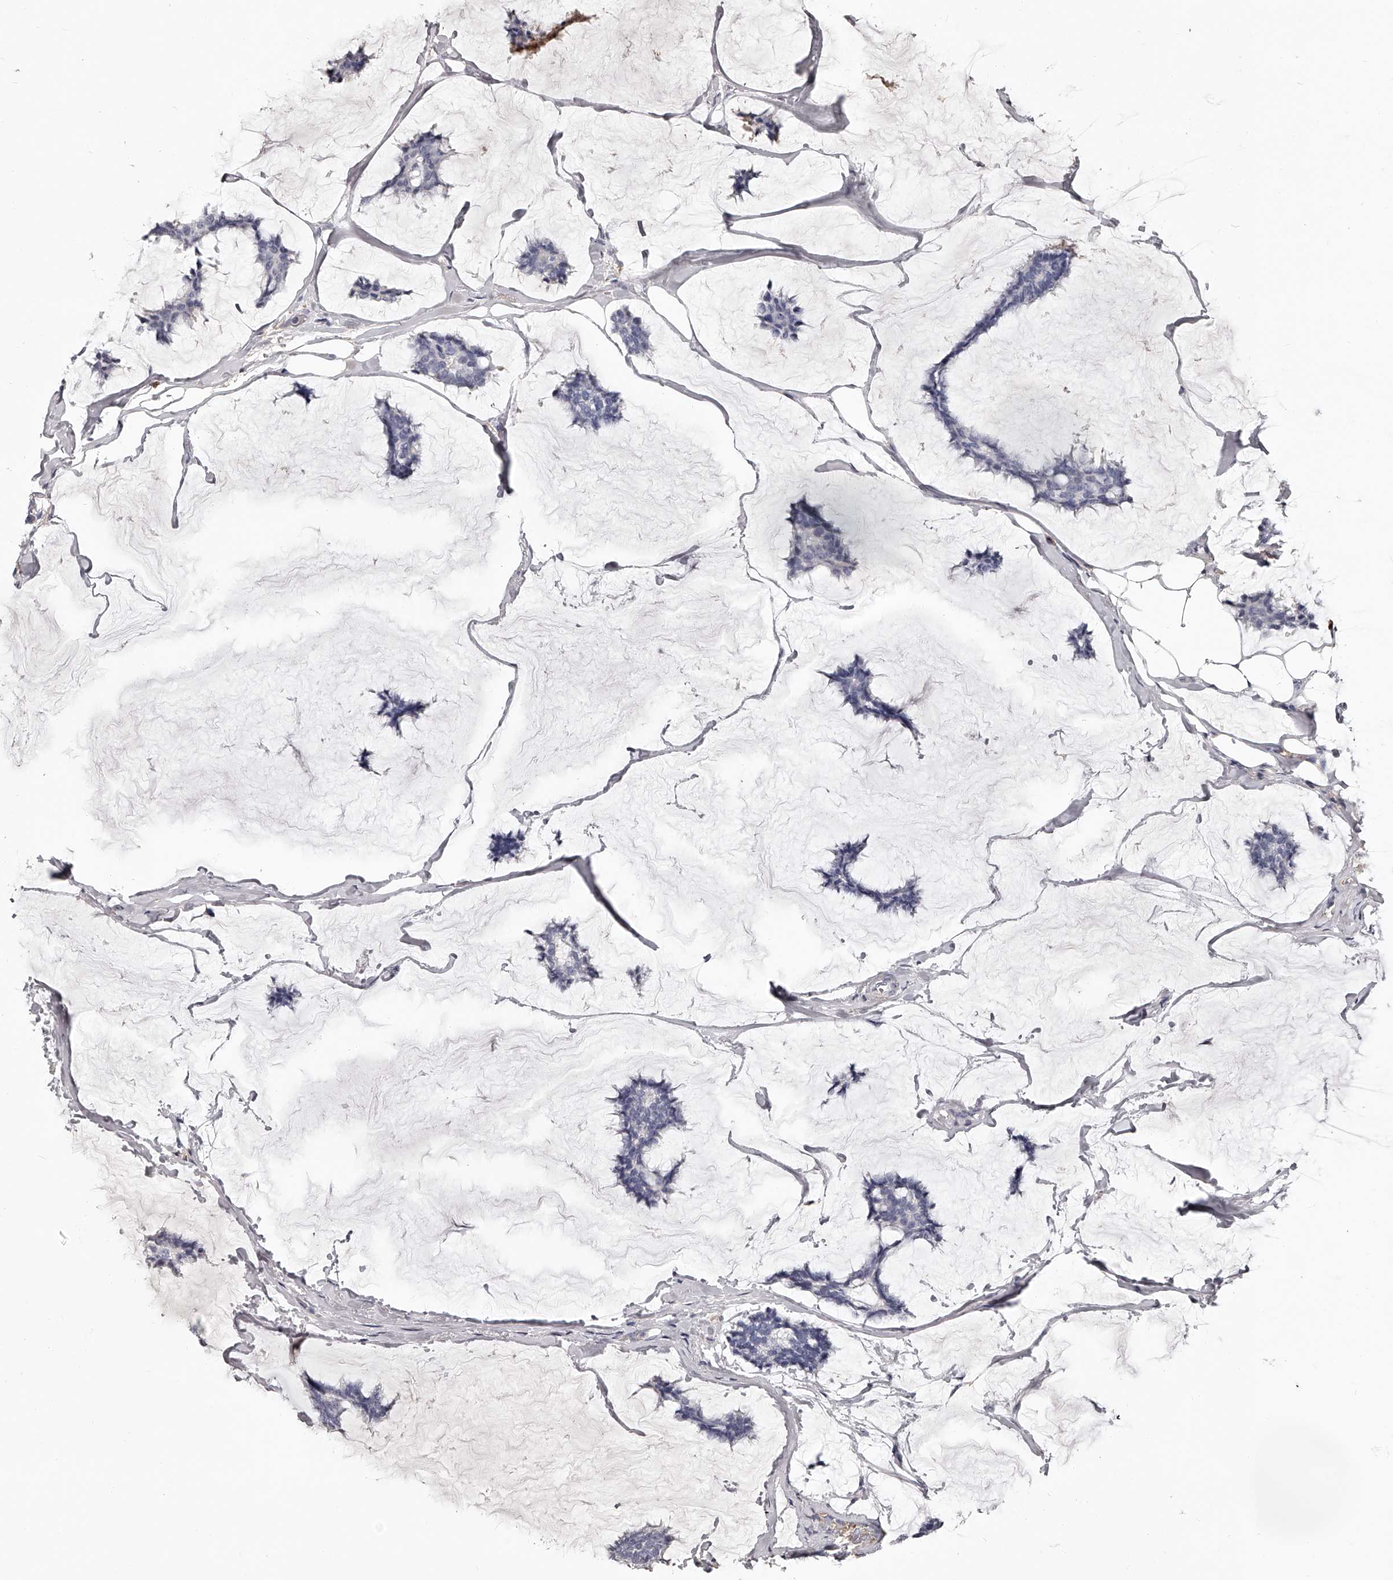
{"staining": {"intensity": "negative", "quantity": "none", "location": "none"}, "tissue": "breast cancer", "cell_type": "Tumor cells", "image_type": "cancer", "snomed": [{"axis": "morphology", "description": "Duct carcinoma"}, {"axis": "topography", "description": "Breast"}], "caption": "Immunohistochemical staining of human breast cancer exhibits no significant expression in tumor cells. (DAB (3,3'-diaminobenzidine) immunohistochemistry, high magnification).", "gene": "PACSIN1", "patient": {"sex": "female", "age": 93}}